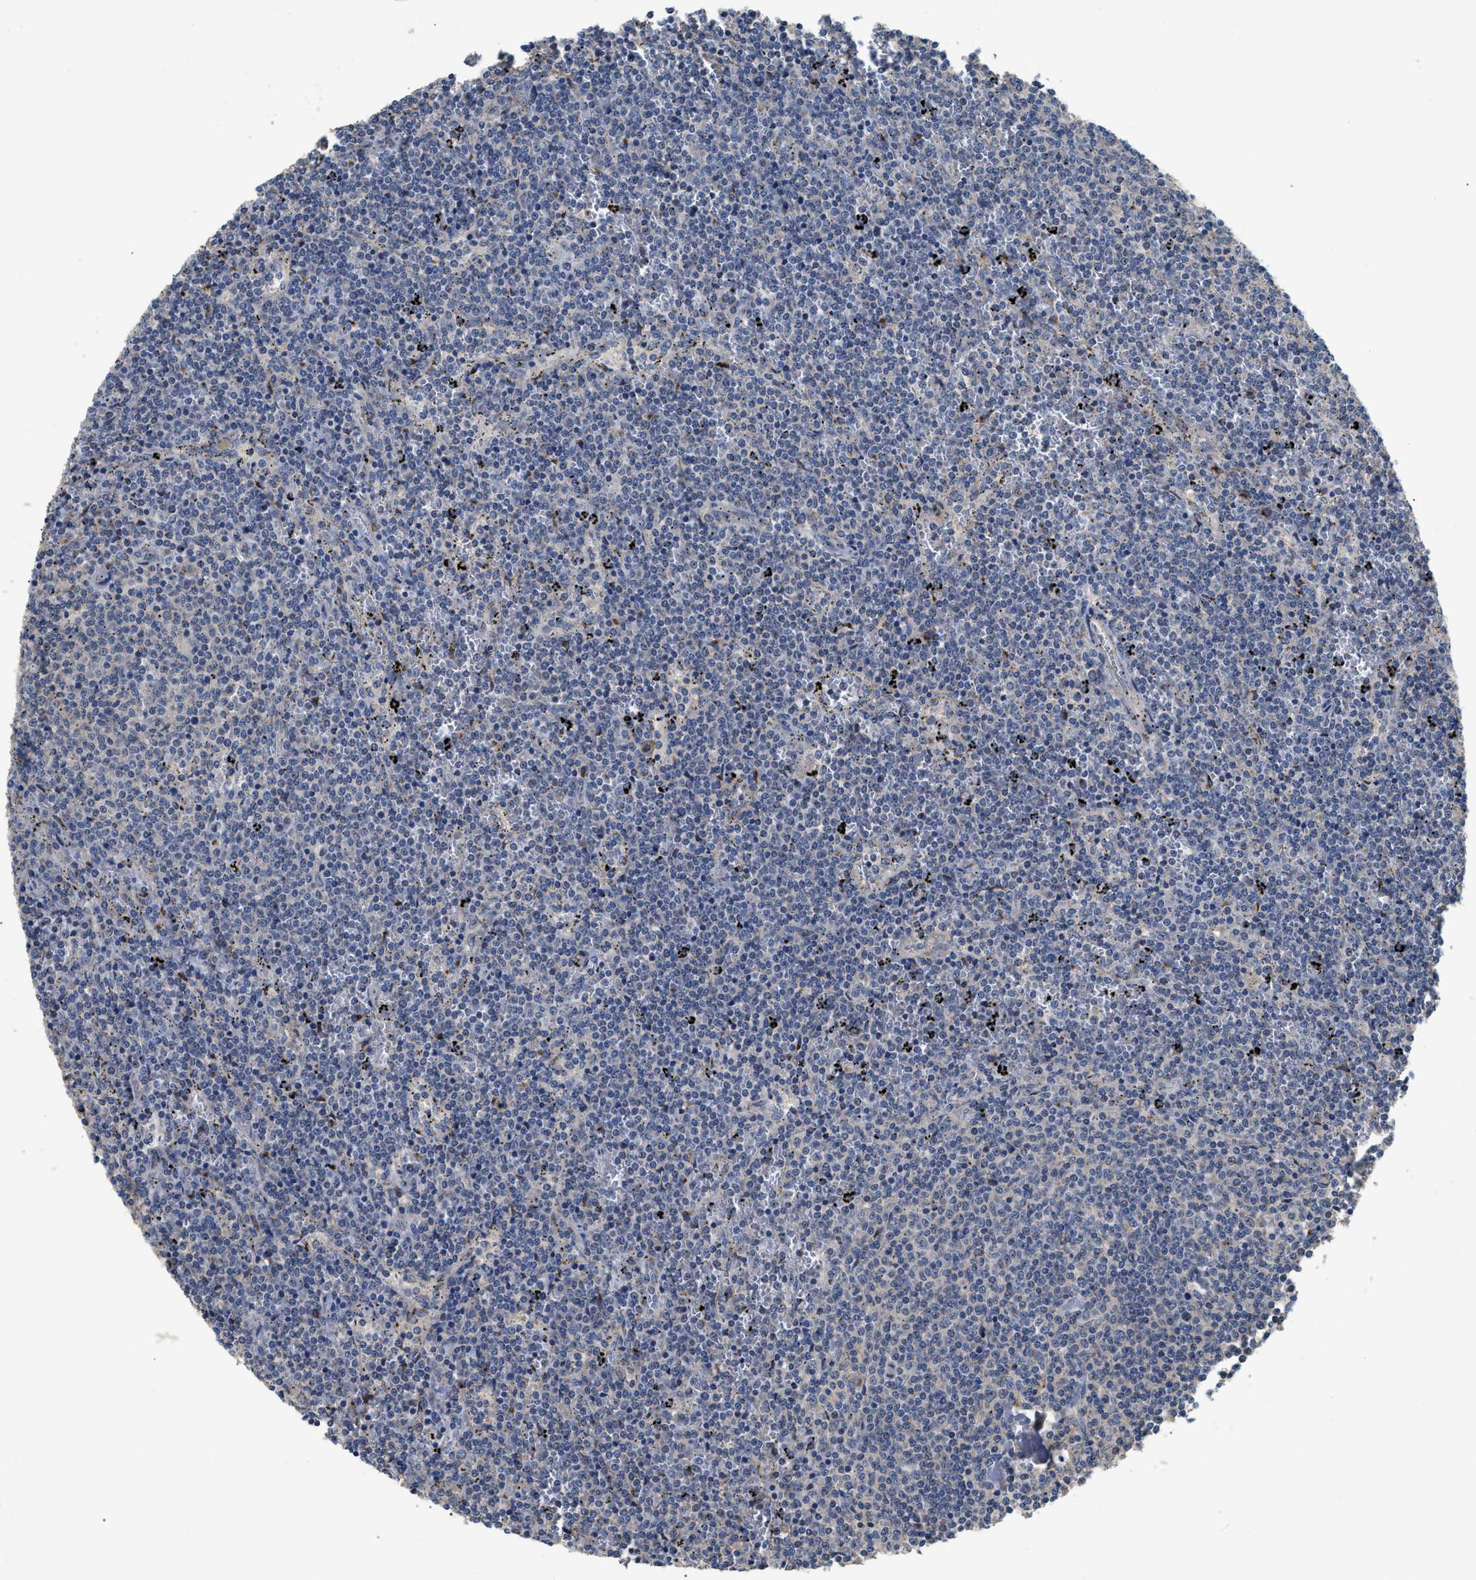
{"staining": {"intensity": "negative", "quantity": "none", "location": "none"}, "tissue": "lymphoma", "cell_type": "Tumor cells", "image_type": "cancer", "snomed": [{"axis": "morphology", "description": "Malignant lymphoma, non-Hodgkin's type, Low grade"}, {"axis": "topography", "description": "Spleen"}], "caption": "High power microscopy image of an immunohistochemistry (IHC) image of malignant lymphoma, non-Hodgkin's type (low-grade), revealing no significant staining in tumor cells. (DAB (3,3'-diaminobenzidine) immunohistochemistry (IHC) visualized using brightfield microscopy, high magnification).", "gene": "SIK2", "patient": {"sex": "female", "age": 50}}